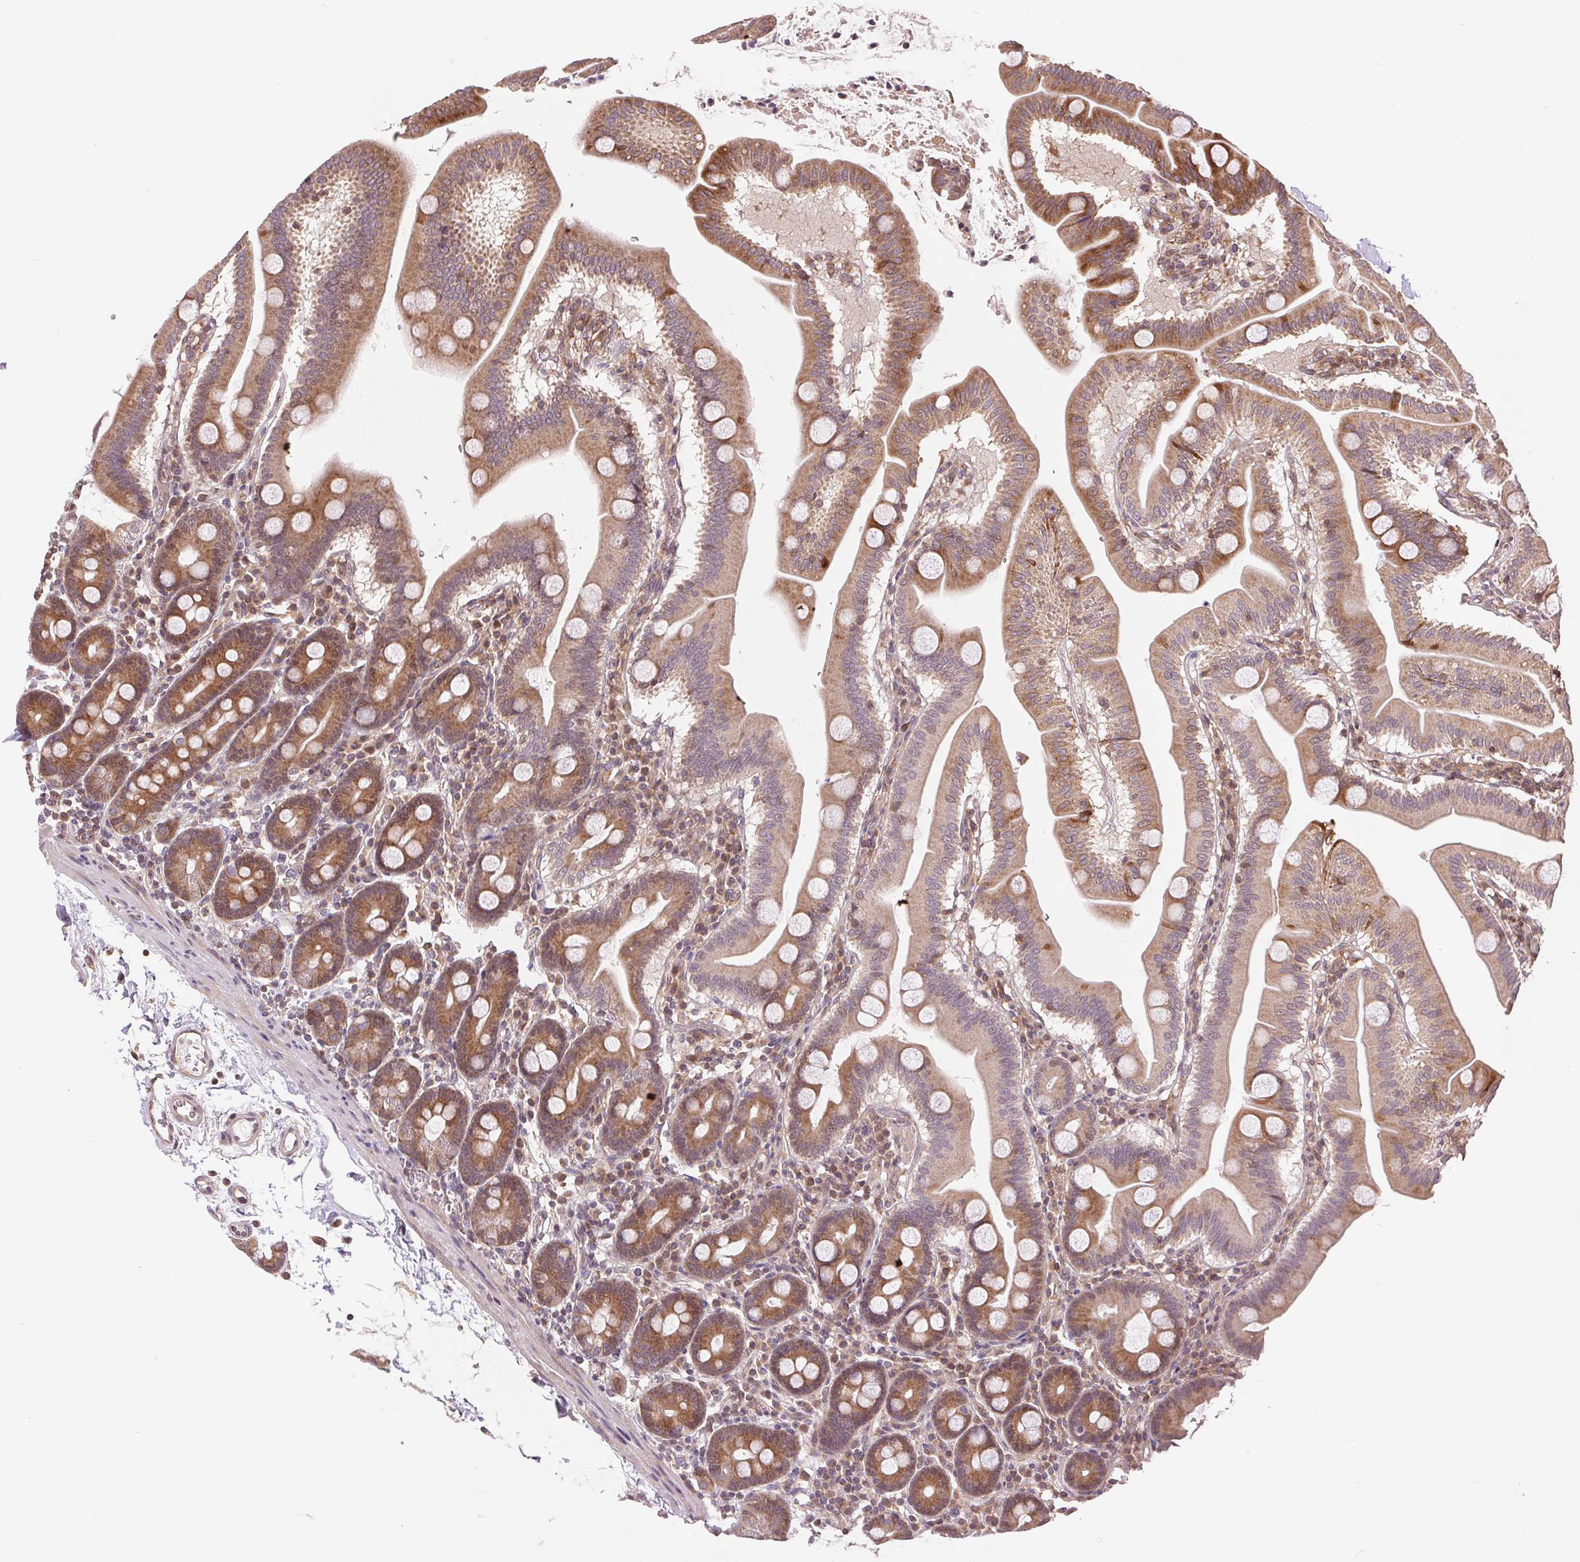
{"staining": {"intensity": "moderate", "quantity": ">75%", "location": "cytoplasmic/membranous,nuclear"}, "tissue": "duodenum", "cell_type": "Glandular cells", "image_type": "normal", "snomed": [{"axis": "morphology", "description": "Normal tissue, NOS"}, {"axis": "topography", "description": "Pancreas"}, {"axis": "topography", "description": "Duodenum"}], "caption": "Duodenum stained for a protein exhibits moderate cytoplasmic/membranous,nuclear positivity in glandular cells. (DAB = brown stain, brightfield microscopy at high magnification).", "gene": "BTF3L4", "patient": {"sex": "male", "age": 59}}